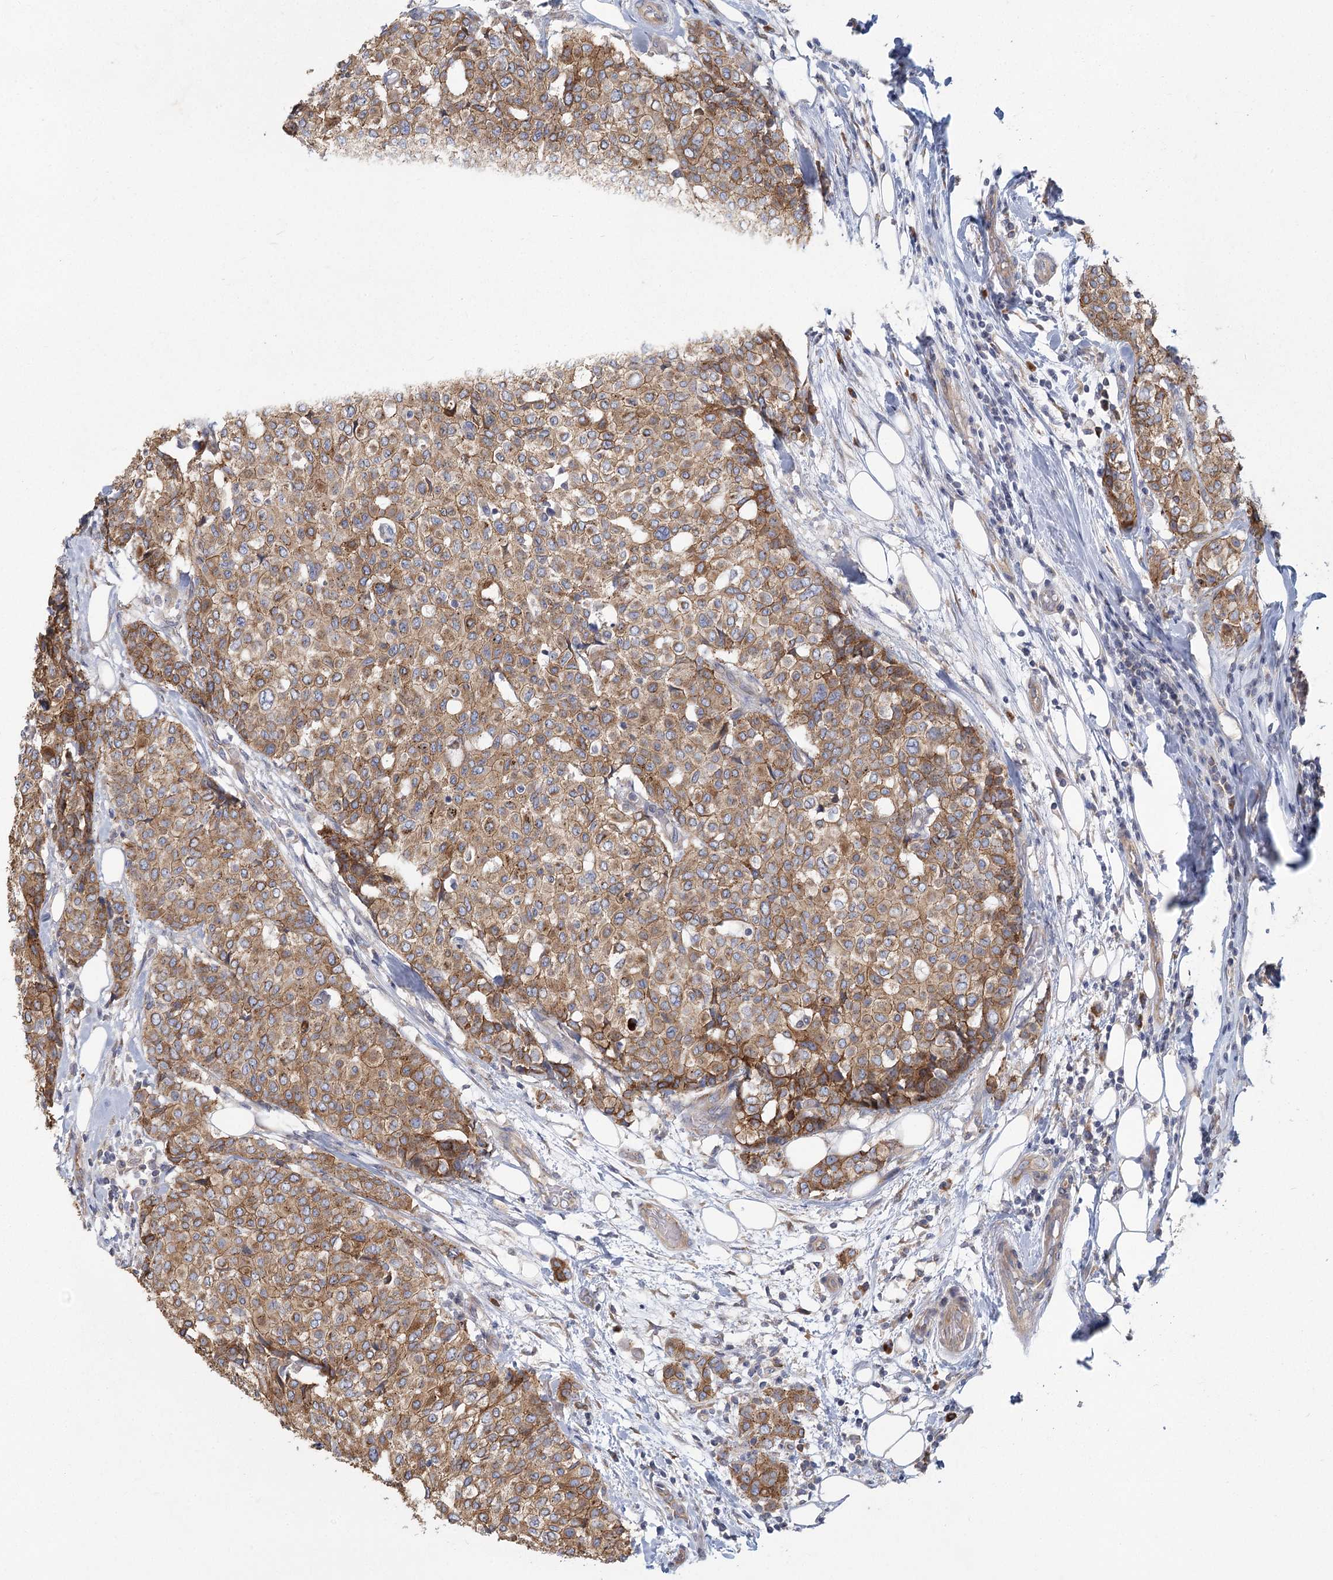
{"staining": {"intensity": "moderate", "quantity": ">75%", "location": "cytoplasmic/membranous"}, "tissue": "breast cancer", "cell_type": "Tumor cells", "image_type": "cancer", "snomed": [{"axis": "morphology", "description": "Lobular carcinoma"}, {"axis": "topography", "description": "Breast"}], "caption": "The immunohistochemical stain highlights moderate cytoplasmic/membranous expression in tumor cells of lobular carcinoma (breast) tissue. The protein of interest is stained brown, and the nuclei are stained in blue (DAB (3,3'-diaminobenzidine) IHC with brightfield microscopy, high magnification).", "gene": "CNTLN", "patient": {"sex": "female", "age": 51}}